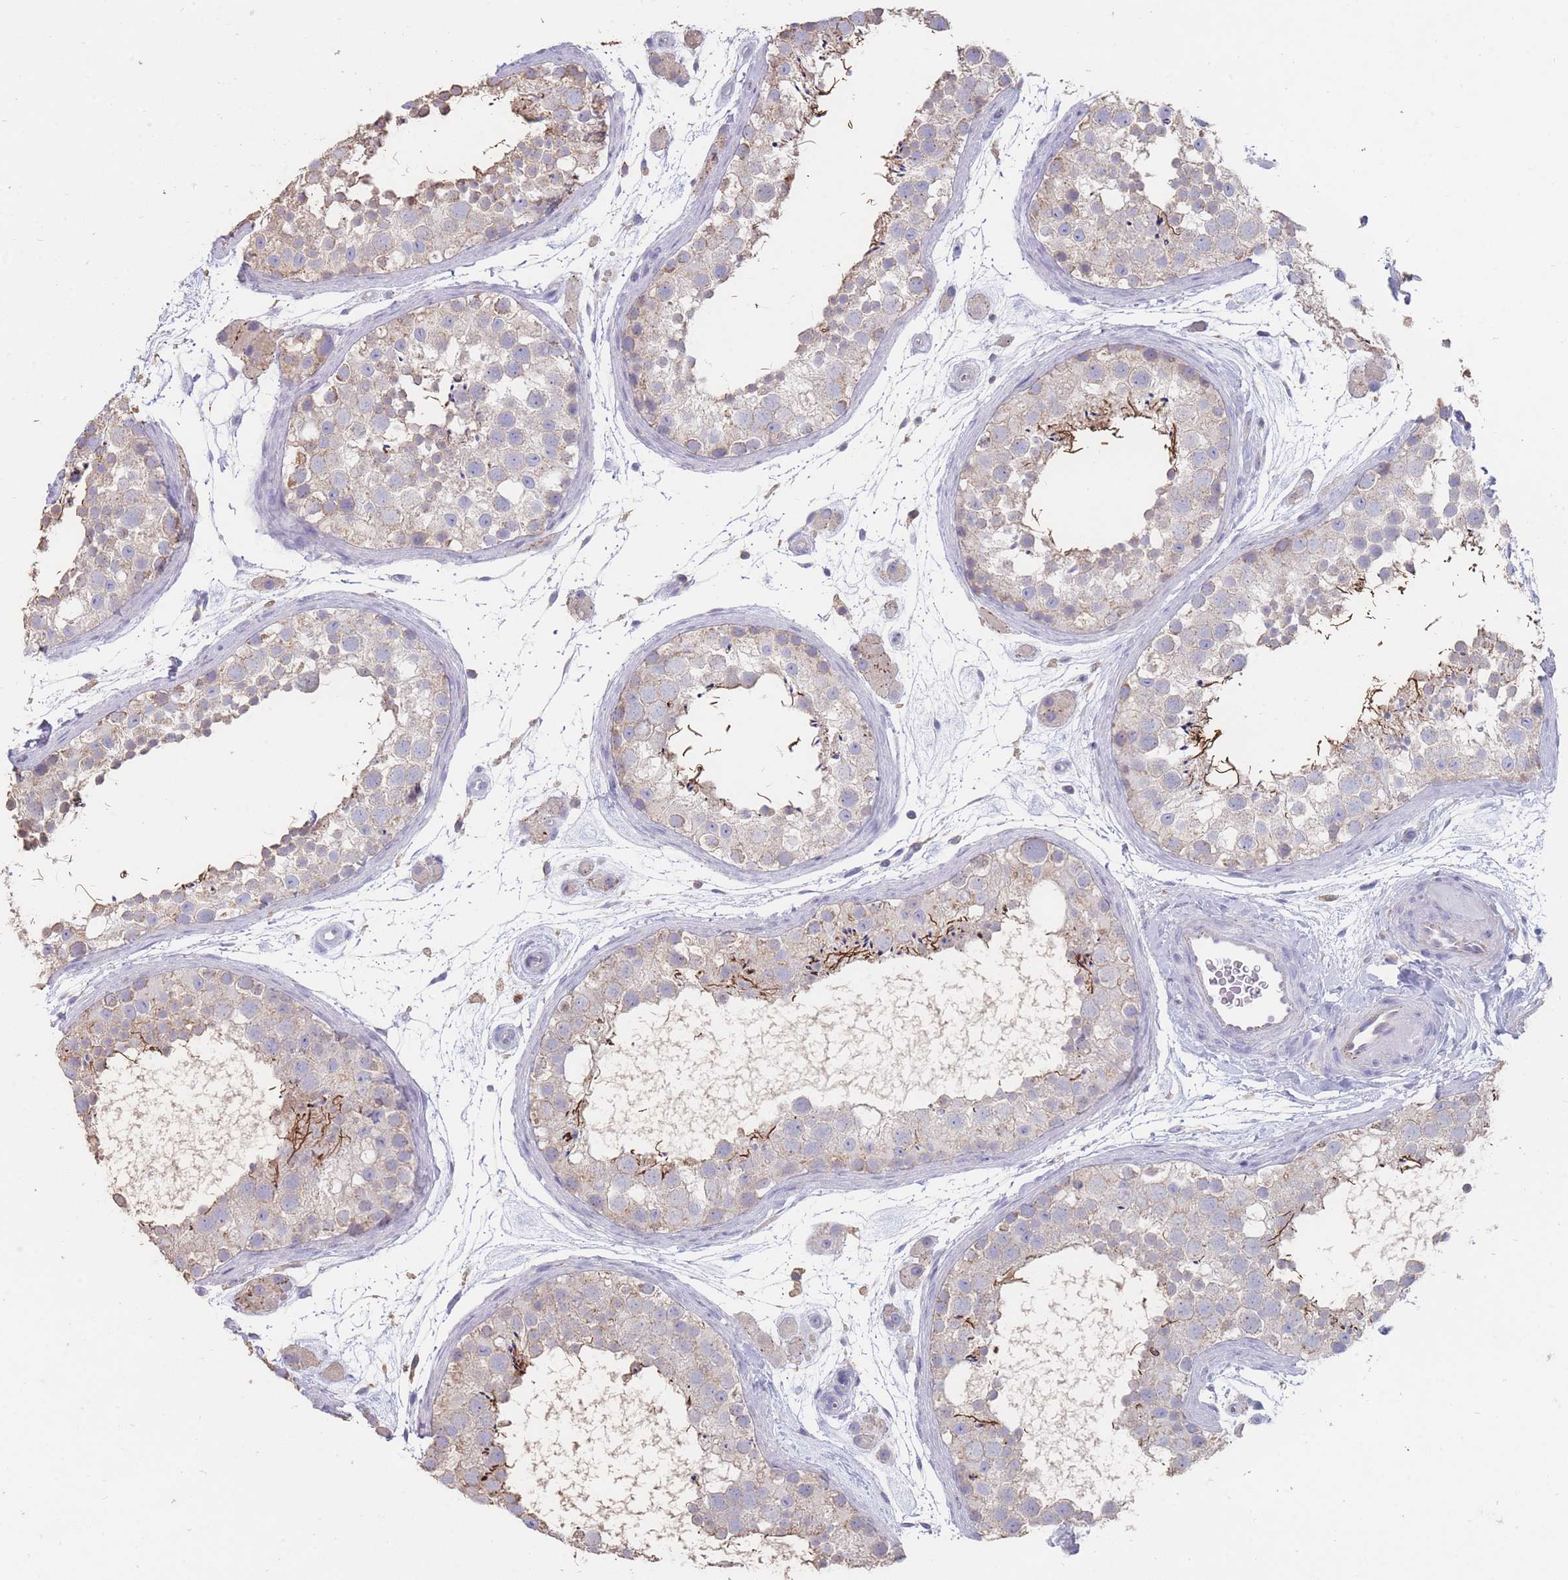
{"staining": {"intensity": "weak", "quantity": "<25%", "location": "cytoplasmic/membranous"}, "tissue": "testis", "cell_type": "Cells in seminiferous ducts", "image_type": "normal", "snomed": [{"axis": "morphology", "description": "Normal tissue, NOS"}, {"axis": "topography", "description": "Testis"}], "caption": "A photomicrograph of human testis is negative for staining in cells in seminiferous ducts. The staining is performed using DAB brown chromogen with nuclei counter-stained in using hematoxylin.", "gene": "CLEC12A", "patient": {"sex": "male", "age": 41}}